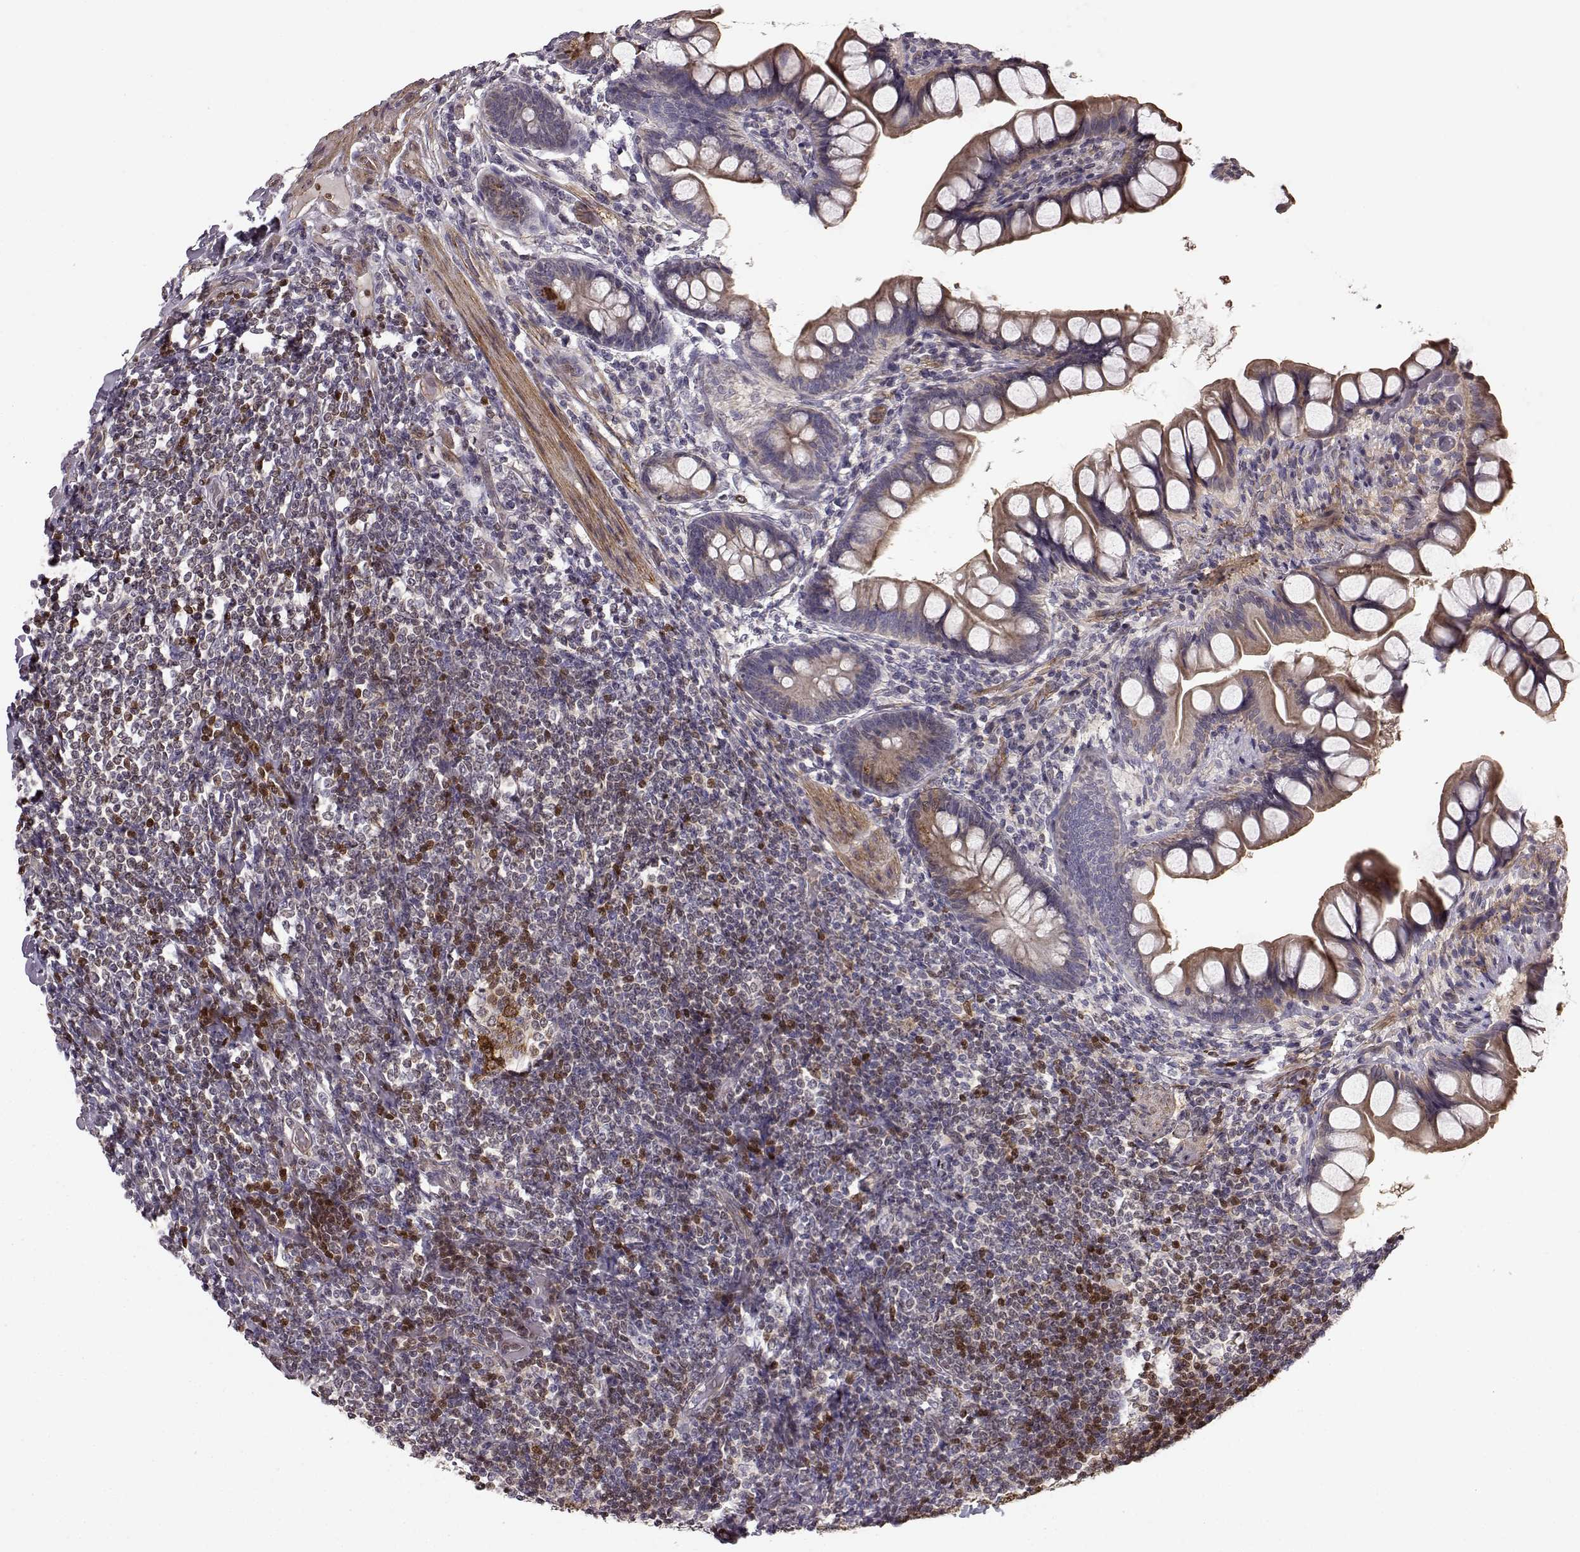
{"staining": {"intensity": "moderate", "quantity": "25%-75%", "location": "cytoplasmic/membranous"}, "tissue": "small intestine", "cell_type": "Glandular cells", "image_type": "normal", "snomed": [{"axis": "morphology", "description": "Normal tissue, NOS"}, {"axis": "topography", "description": "Small intestine"}], "caption": "The micrograph exhibits a brown stain indicating the presence of a protein in the cytoplasmic/membranous of glandular cells in small intestine. The staining is performed using DAB (3,3'-diaminobenzidine) brown chromogen to label protein expression. The nuclei are counter-stained blue using hematoxylin.", "gene": "BACH2", "patient": {"sex": "male", "age": 70}}